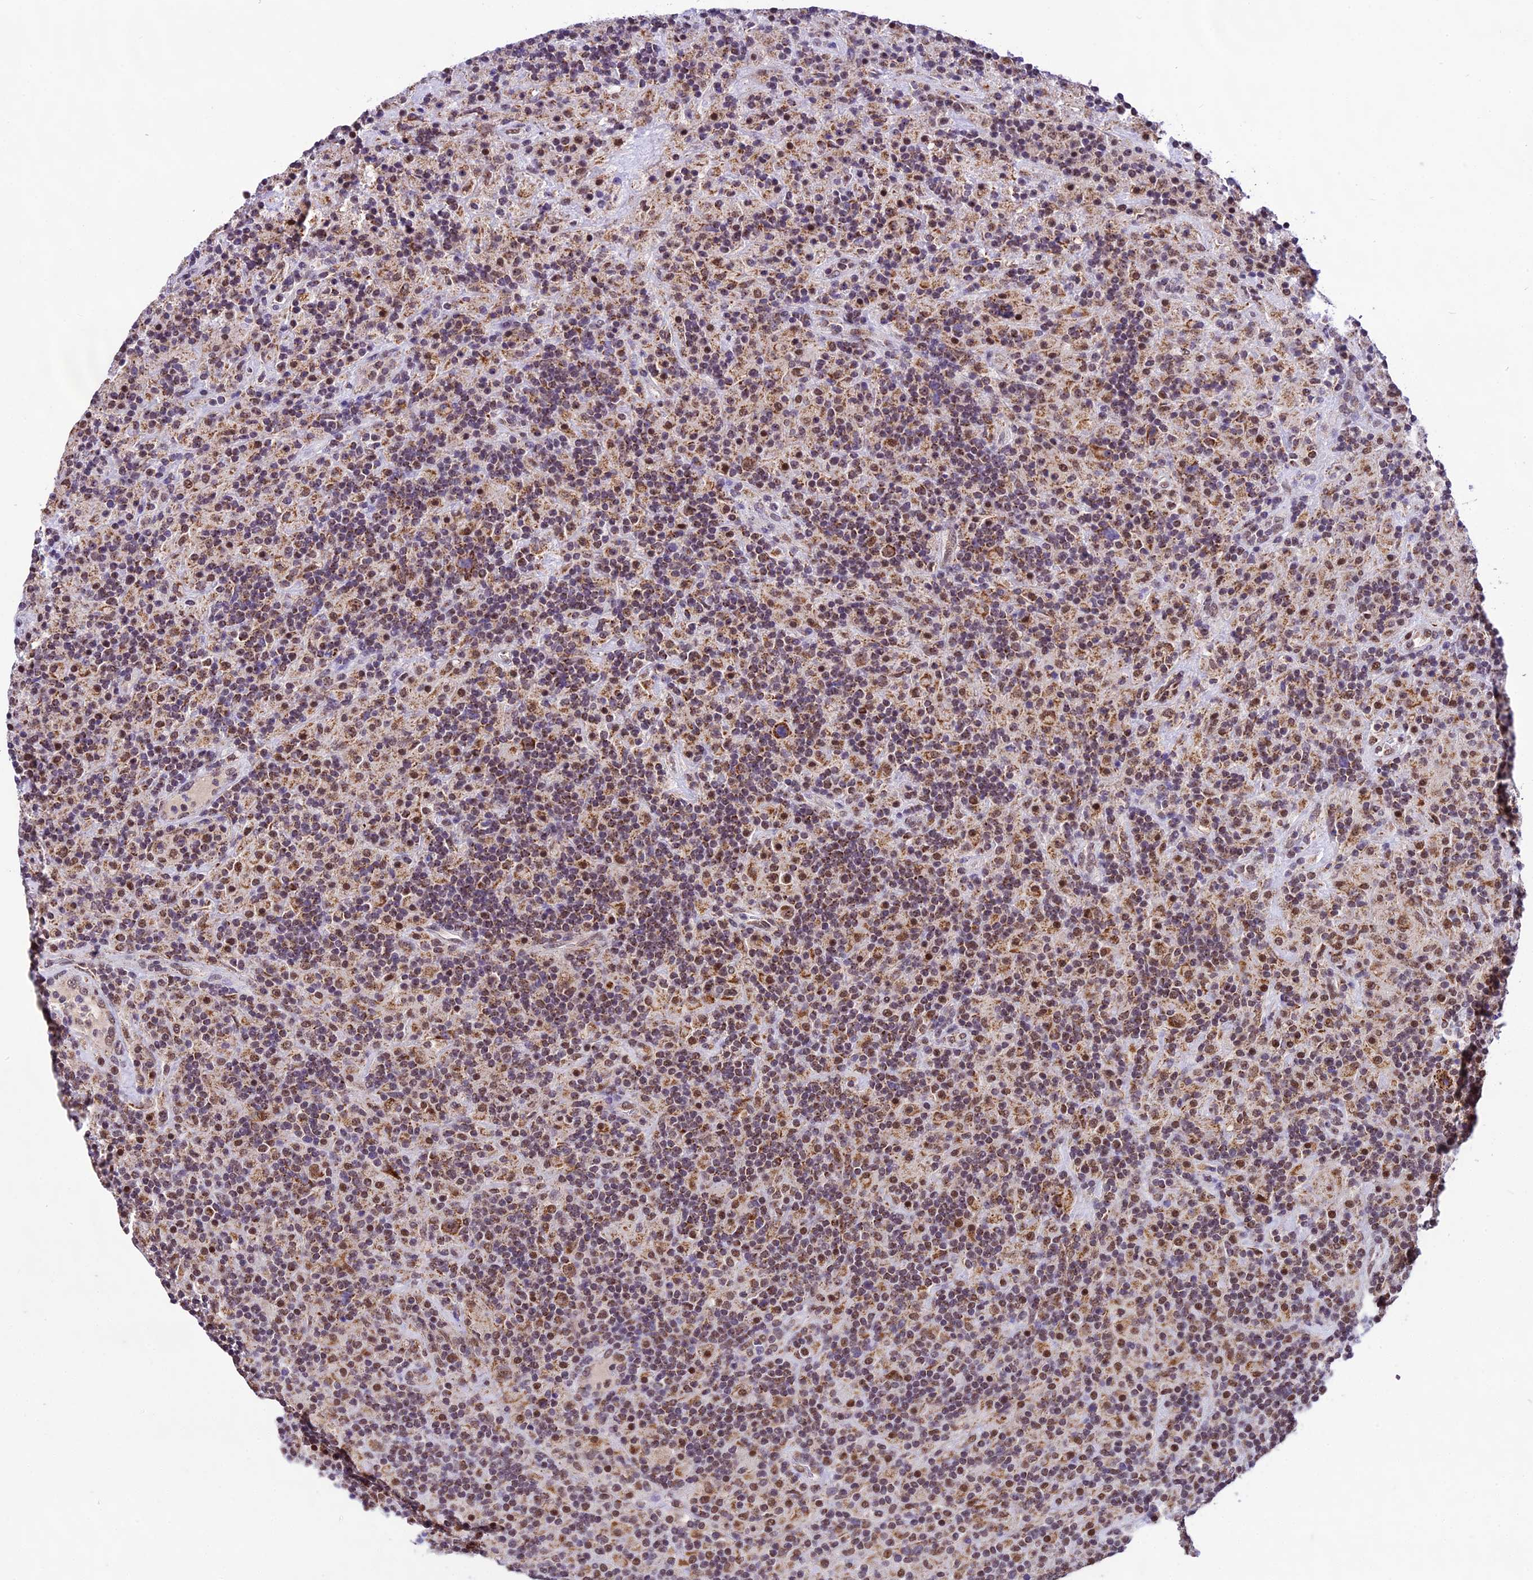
{"staining": {"intensity": "moderate", "quantity": ">75%", "location": "cytoplasmic/membranous,nuclear"}, "tissue": "lymphoma", "cell_type": "Tumor cells", "image_type": "cancer", "snomed": [{"axis": "morphology", "description": "Hodgkin's disease, NOS"}, {"axis": "topography", "description": "Lymph node"}], "caption": "A brown stain shows moderate cytoplasmic/membranous and nuclear positivity of a protein in lymphoma tumor cells. Using DAB (brown) and hematoxylin (blue) stains, captured at high magnification using brightfield microscopy.", "gene": "CARS2", "patient": {"sex": "male", "age": 70}}